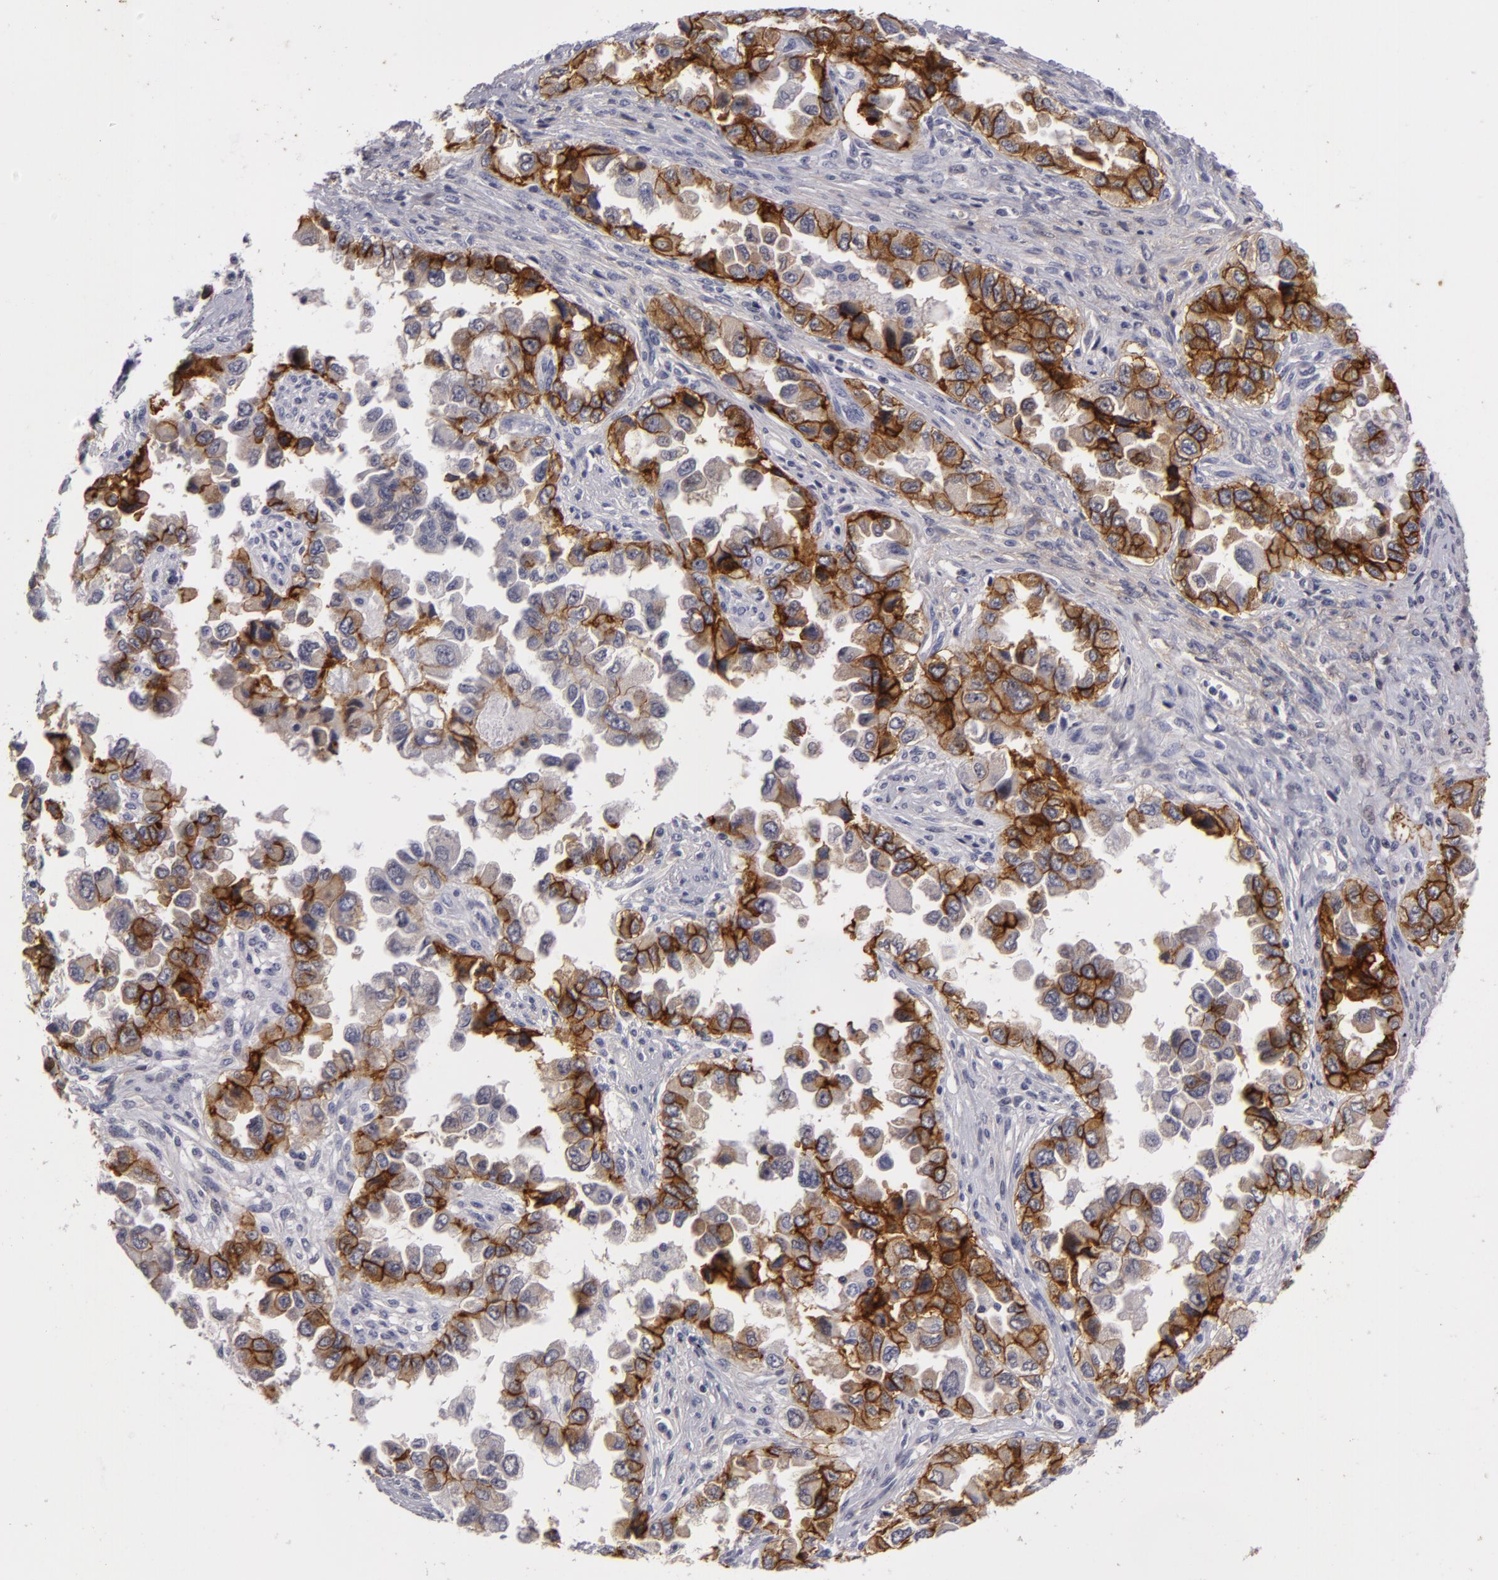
{"staining": {"intensity": "moderate", "quantity": ">75%", "location": "cytoplasmic/membranous"}, "tissue": "ovarian cancer", "cell_type": "Tumor cells", "image_type": "cancer", "snomed": [{"axis": "morphology", "description": "Cystadenocarcinoma, serous, NOS"}, {"axis": "topography", "description": "Ovary"}], "caption": "Approximately >75% of tumor cells in human ovarian serous cystadenocarcinoma show moderate cytoplasmic/membranous protein expression as visualized by brown immunohistochemical staining.", "gene": "NLGN4X", "patient": {"sex": "female", "age": 84}}